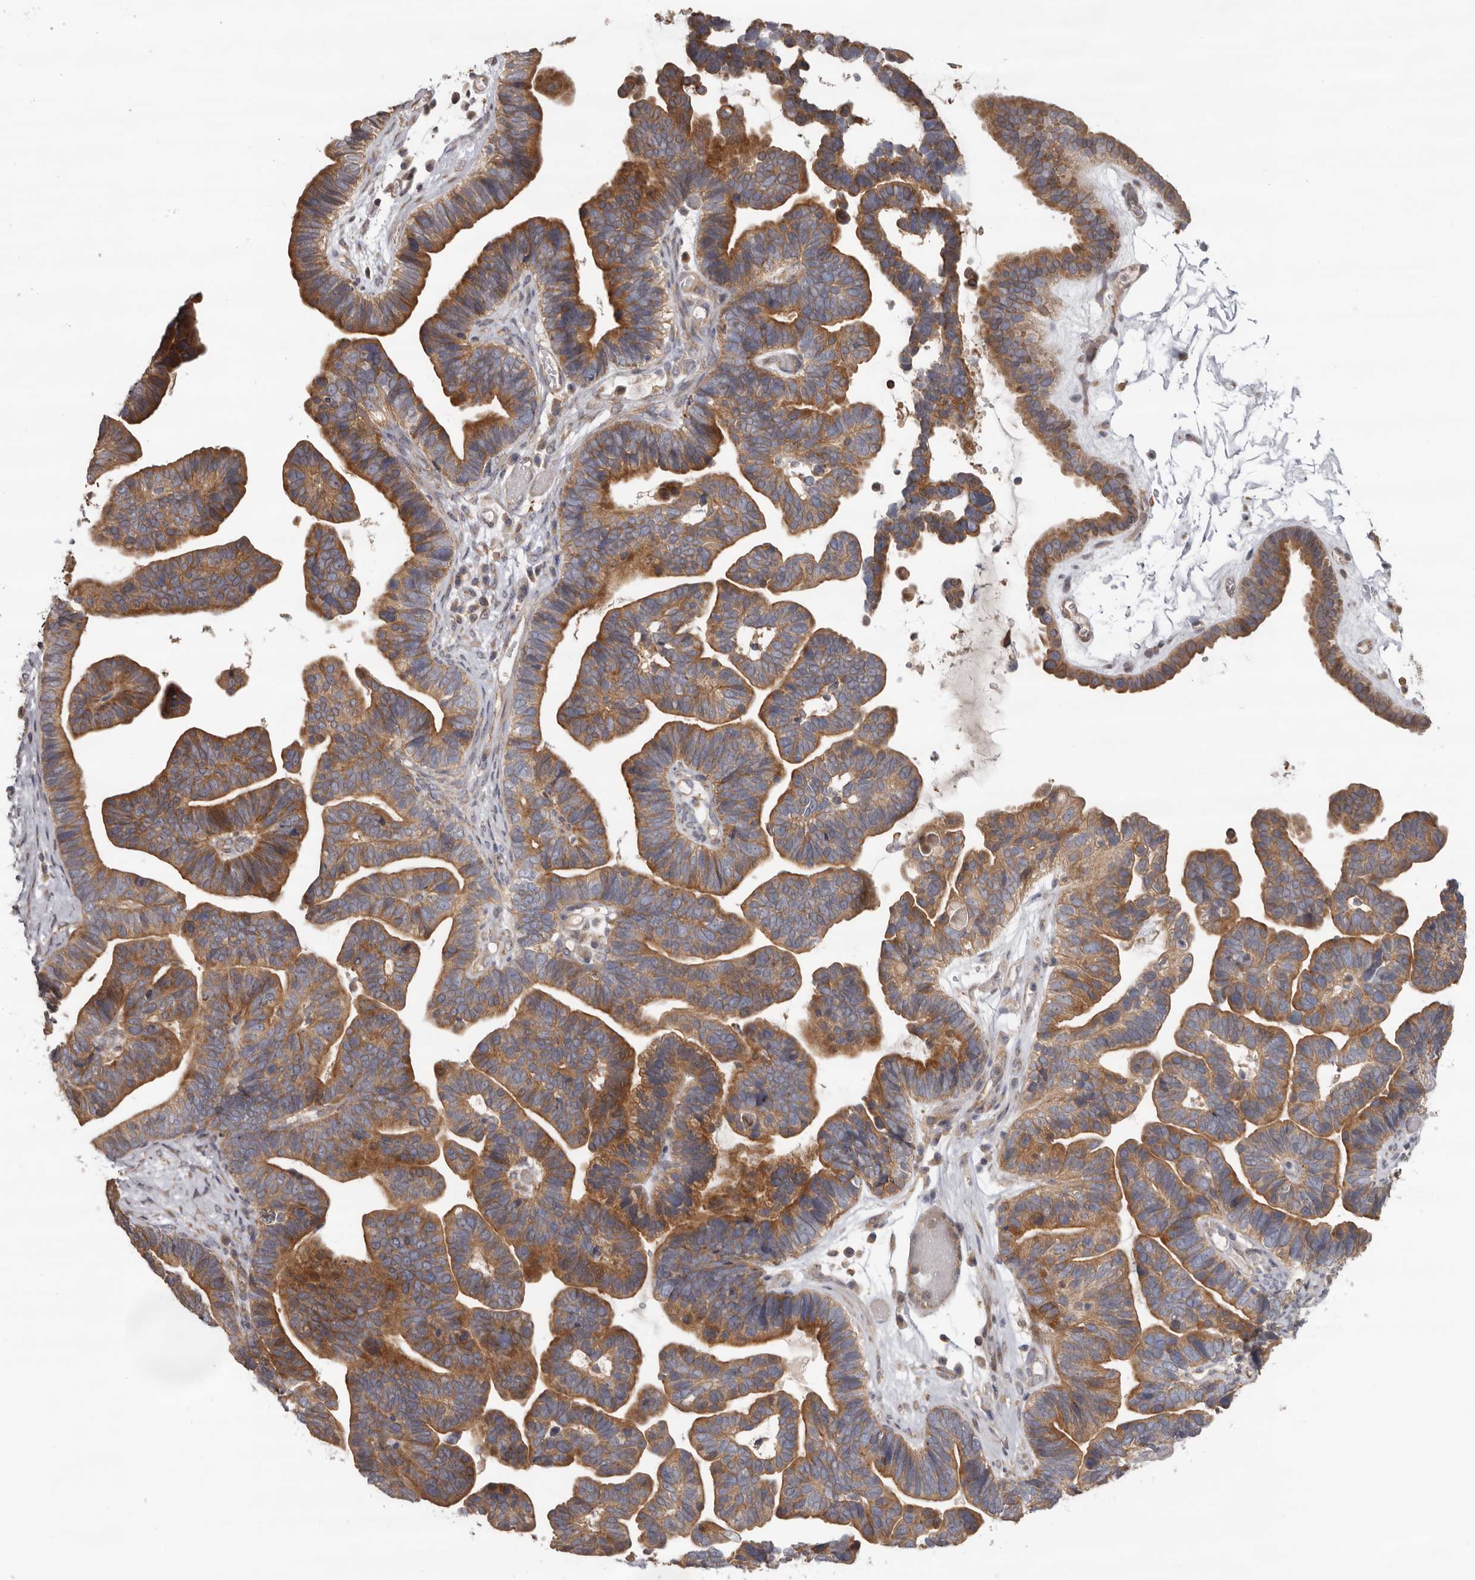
{"staining": {"intensity": "moderate", "quantity": ">75%", "location": "cytoplasmic/membranous"}, "tissue": "ovarian cancer", "cell_type": "Tumor cells", "image_type": "cancer", "snomed": [{"axis": "morphology", "description": "Cystadenocarcinoma, serous, NOS"}, {"axis": "topography", "description": "Ovary"}], "caption": "An image of human ovarian cancer (serous cystadenocarcinoma) stained for a protein shows moderate cytoplasmic/membranous brown staining in tumor cells.", "gene": "HINT3", "patient": {"sex": "female", "age": 56}}